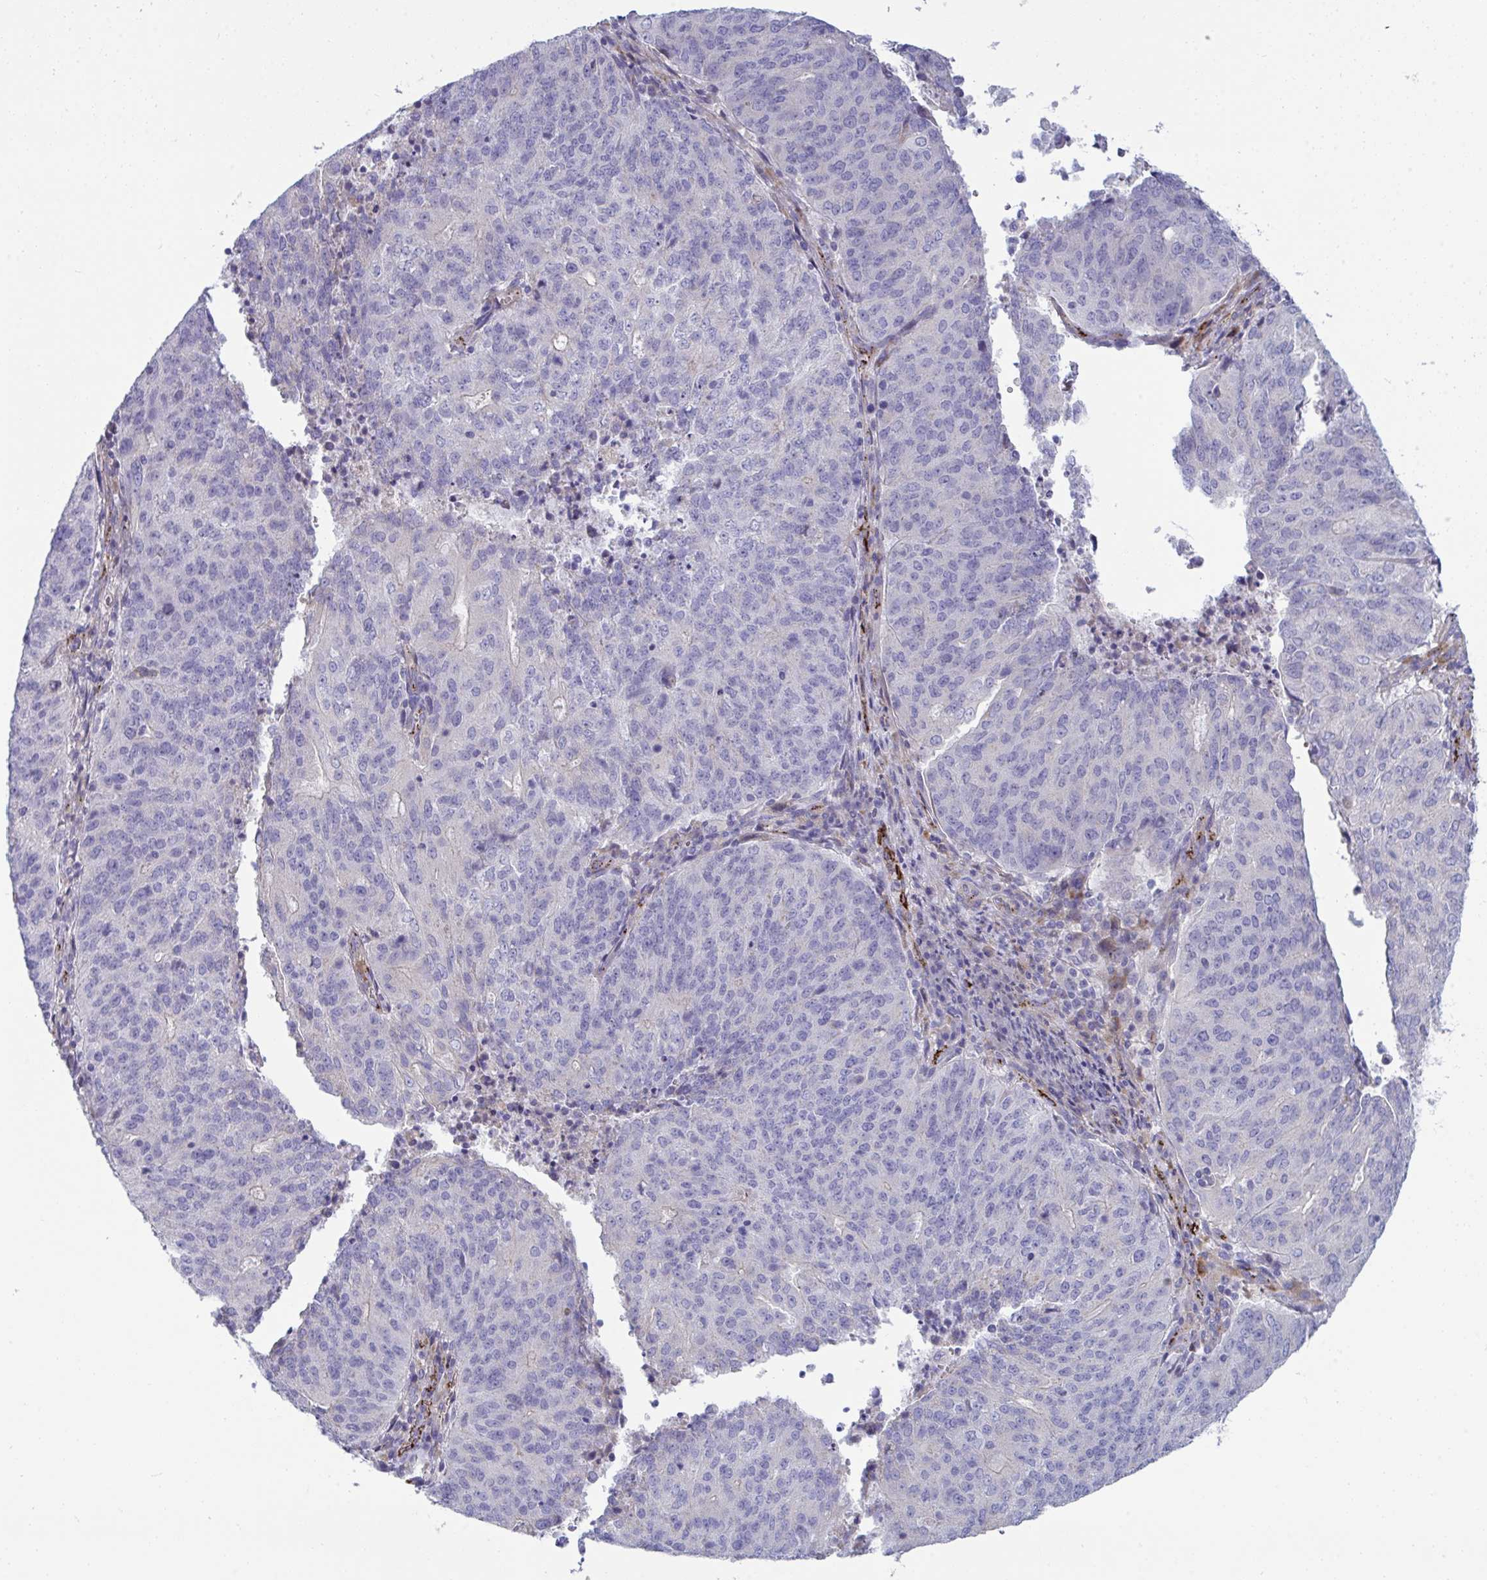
{"staining": {"intensity": "negative", "quantity": "none", "location": "none"}, "tissue": "endometrial cancer", "cell_type": "Tumor cells", "image_type": "cancer", "snomed": [{"axis": "morphology", "description": "Adenocarcinoma, NOS"}, {"axis": "topography", "description": "Endometrium"}], "caption": "An IHC image of endometrial cancer is shown. There is no staining in tumor cells of endometrial cancer.", "gene": "TOR1AIP2", "patient": {"sex": "female", "age": 82}}